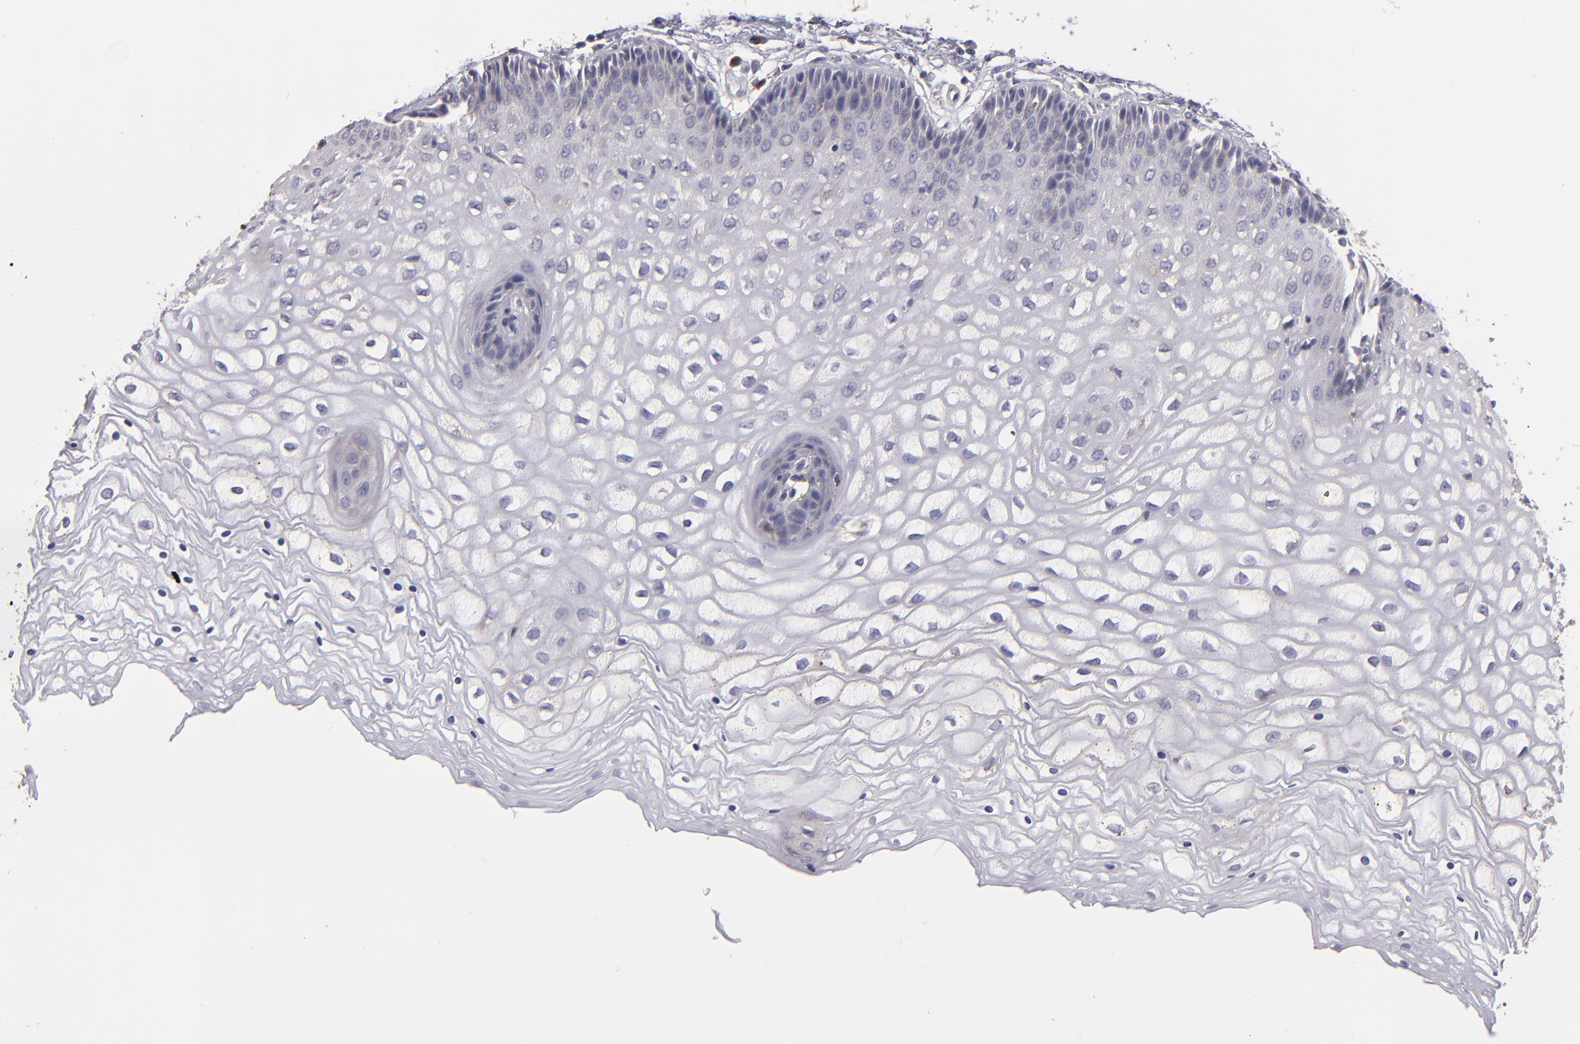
{"staining": {"intensity": "negative", "quantity": "none", "location": "none"}, "tissue": "vagina", "cell_type": "Squamous epithelial cells", "image_type": "normal", "snomed": [{"axis": "morphology", "description": "Normal tissue, NOS"}, {"axis": "topography", "description": "Vagina"}], "caption": "This is a histopathology image of immunohistochemistry staining of benign vagina, which shows no staining in squamous epithelial cells.", "gene": "CALR", "patient": {"sex": "female", "age": 34}}